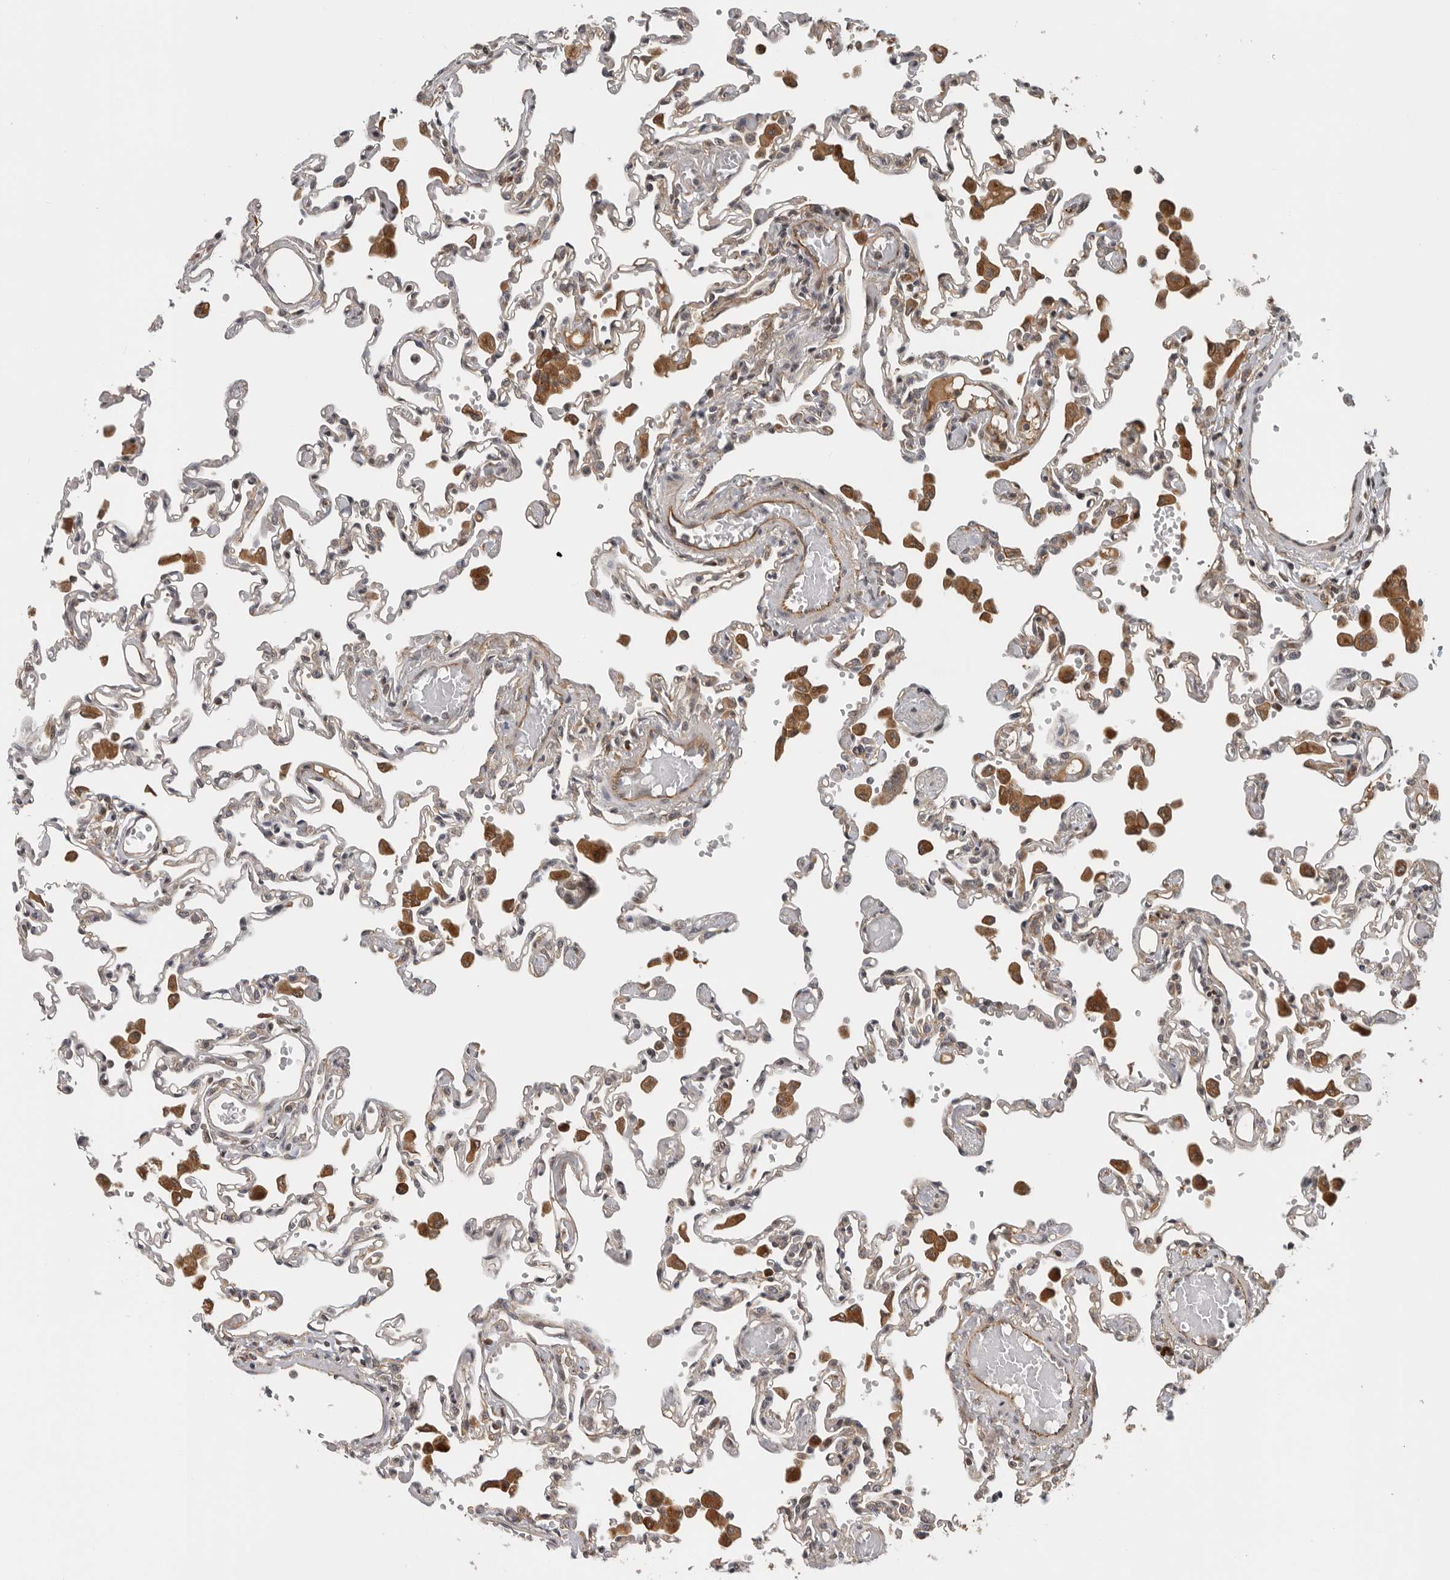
{"staining": {"intensity": "negative", "quantity": "none", "location": "none"}, "tissue": "lung", "cell_type": "Alveolar cells", "image_type": "normal", "snomed": [{"axis": "morphology", "description": "Normal tissue, NOS"}, {"axis": "topography", "description": "Bronchus"}, {"axis": "topography", "description": "Lung"}], "caption": "IHC micrograph of normal lung: lung stained with DAB (3,3'-diaminobenzidine) demonstrates no significant protein staining in alveolar cells.", "gene": "RNF157", "patient": {"sex": "female", "age": 49}}